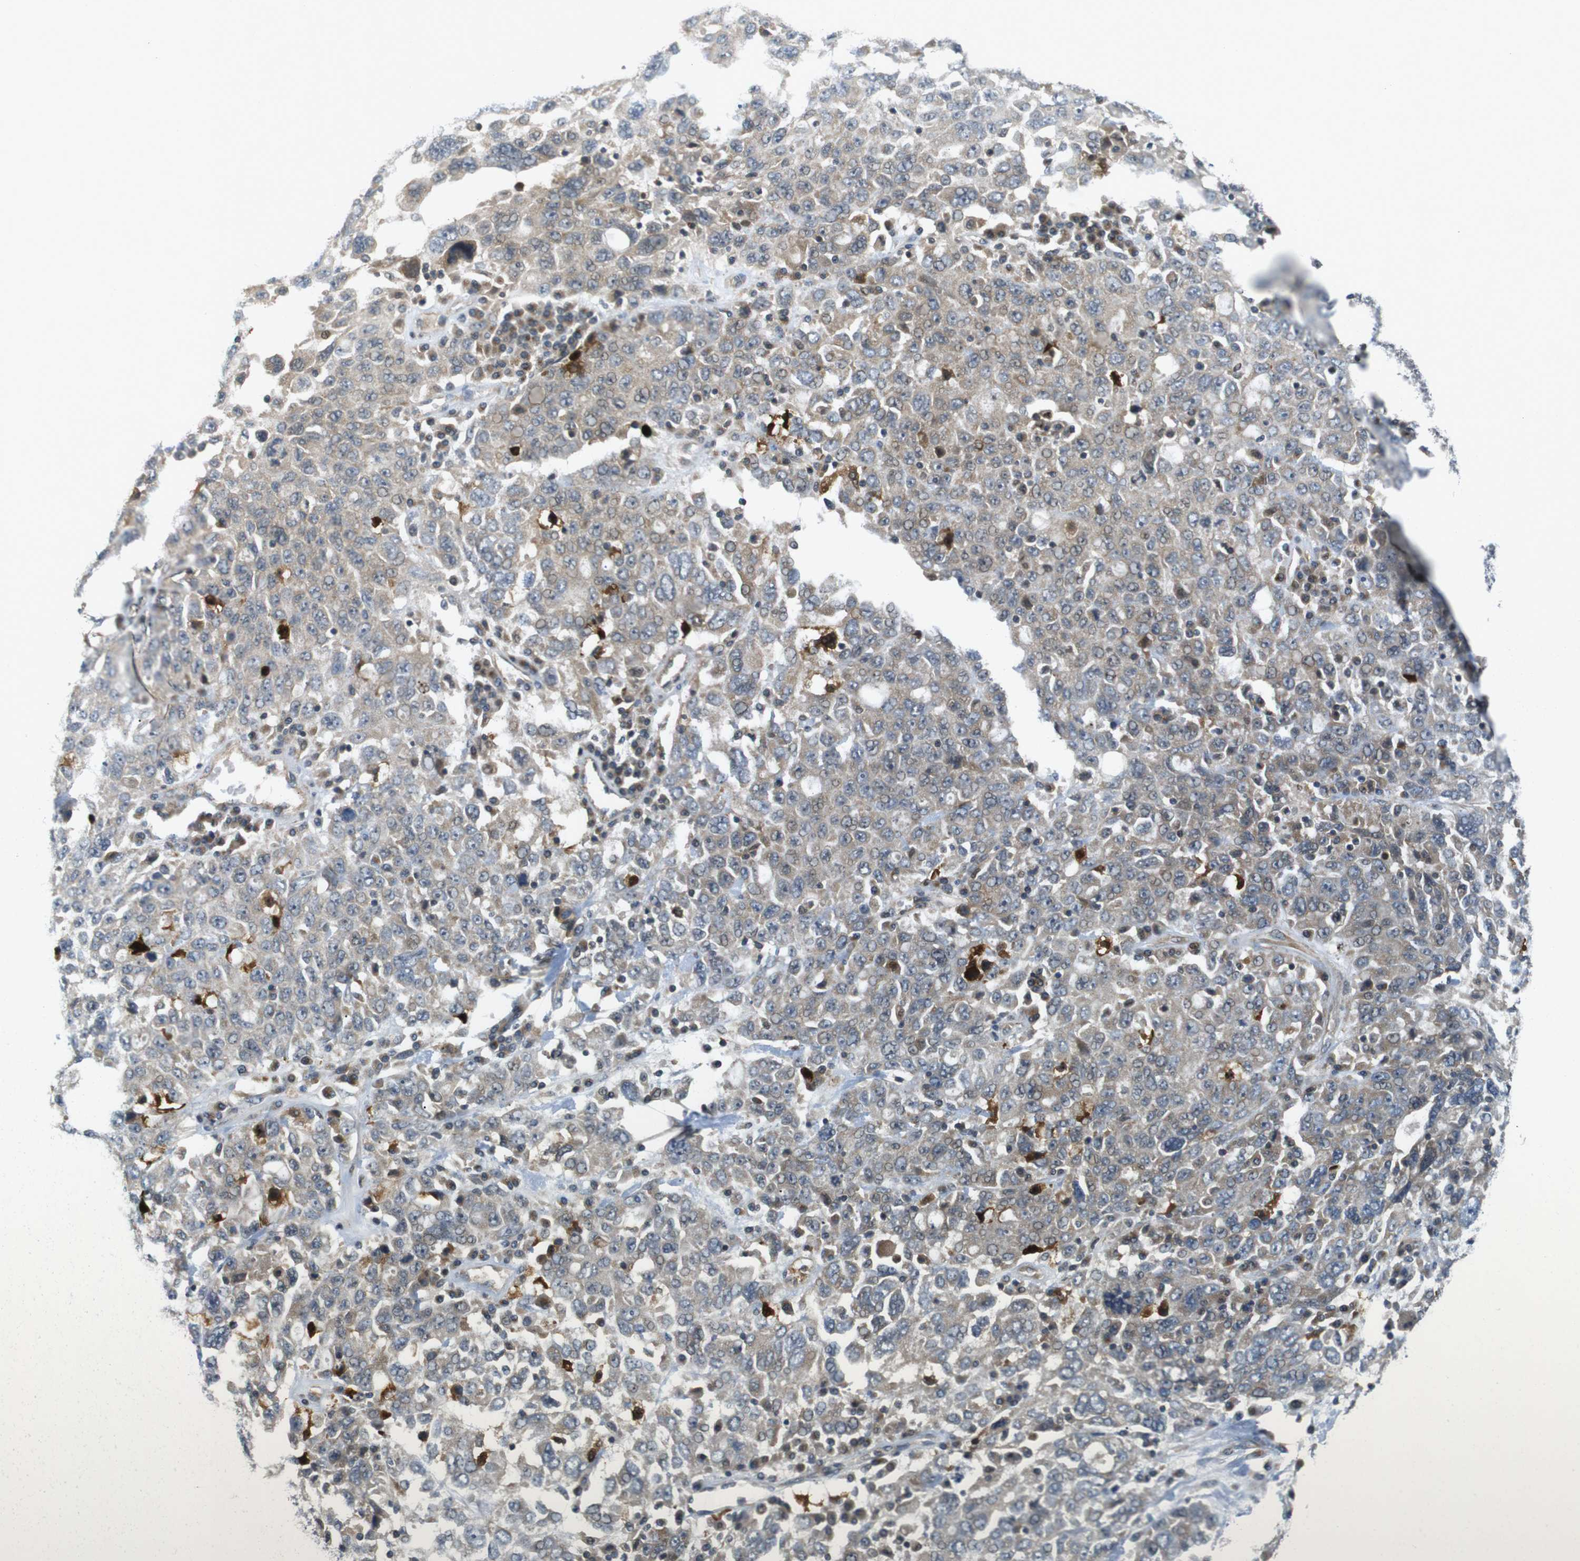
{"staining": {"intensity": "weak", "quantity": ">75%", "location": "cytoplasmic/membranous"}, "tissue": "ovarian cancer", "cell_type": "Tumor cells", "image_type": "cancer", "snomed": [{"axis": "morphology", "description": "Carcinoma, endometroid"}, {"axis": "topography", "description": "Ovary"}], "caption": "This photomicrograph reveals endometroid carcinoma (ovarian) stained with immunohistochemistry (IHC) to label a protein in brown. The cytoplasmic/membranous of tumor cells show weak positivity for the protein. Nuclei are counter-stained blue.", "gene": "TSC1", "patient": {"sex": "female", "age": 62}}